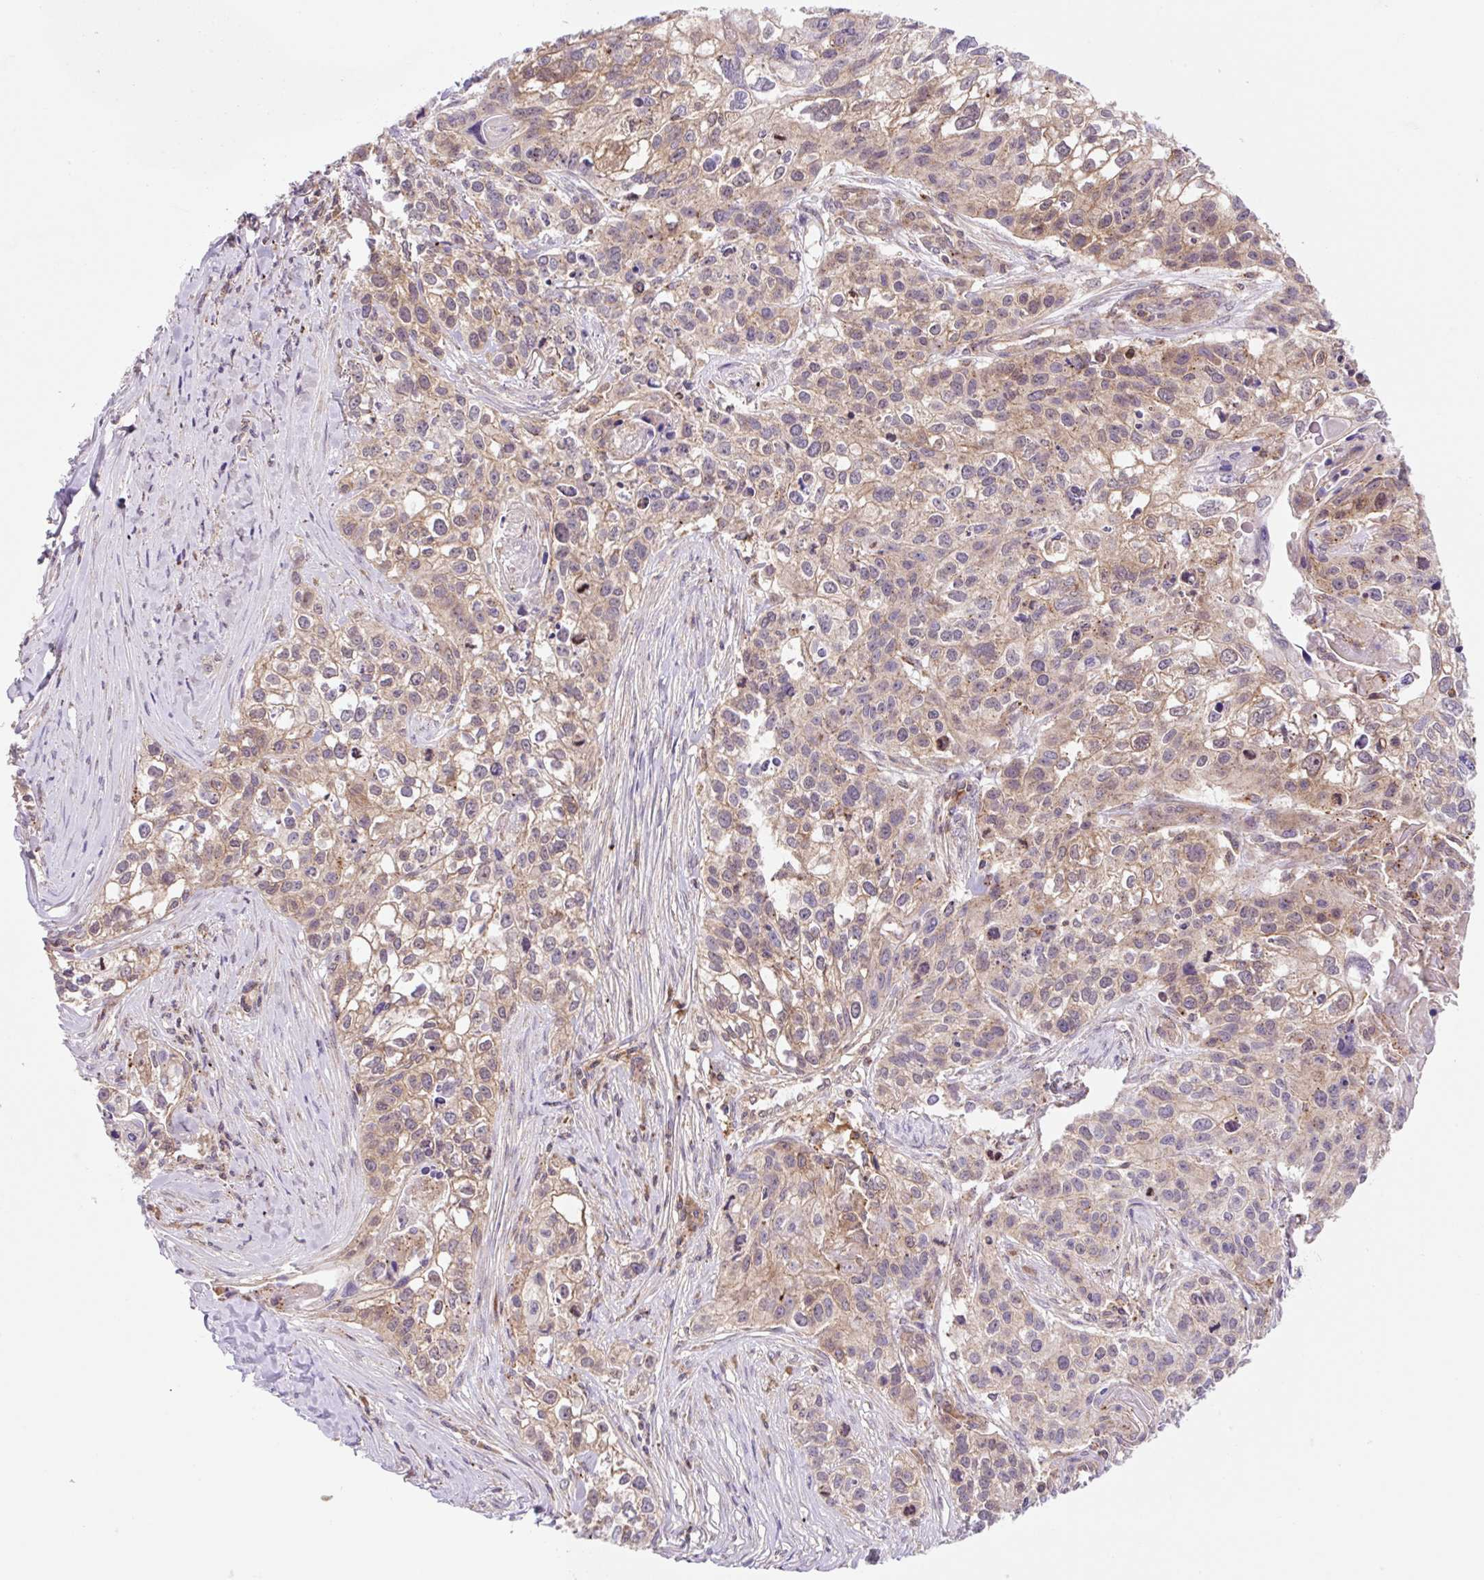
{"staining": {"intensity": "moderate", "quantity": "25%-75%", "location": "cytoplasmic/membranous"}, "tissue": "lung cancer", "cell_type": "Tumor cells", "image_type": "cancer", "snomed": [{"axis": "morphology", "description": "Squamous cell carcinoma, NOS"}, {"axis": "topography", "description": "Lung"}], "caption": "This is a histology image of immunohistochemistry (IHC) staining of squamous cell carcinoma (lung), which shows moderate staining in the cytoplasmic/membranous of tumor cells.", "gene": "VPS4A", "patient": {"sex": "male", "age": 74}}